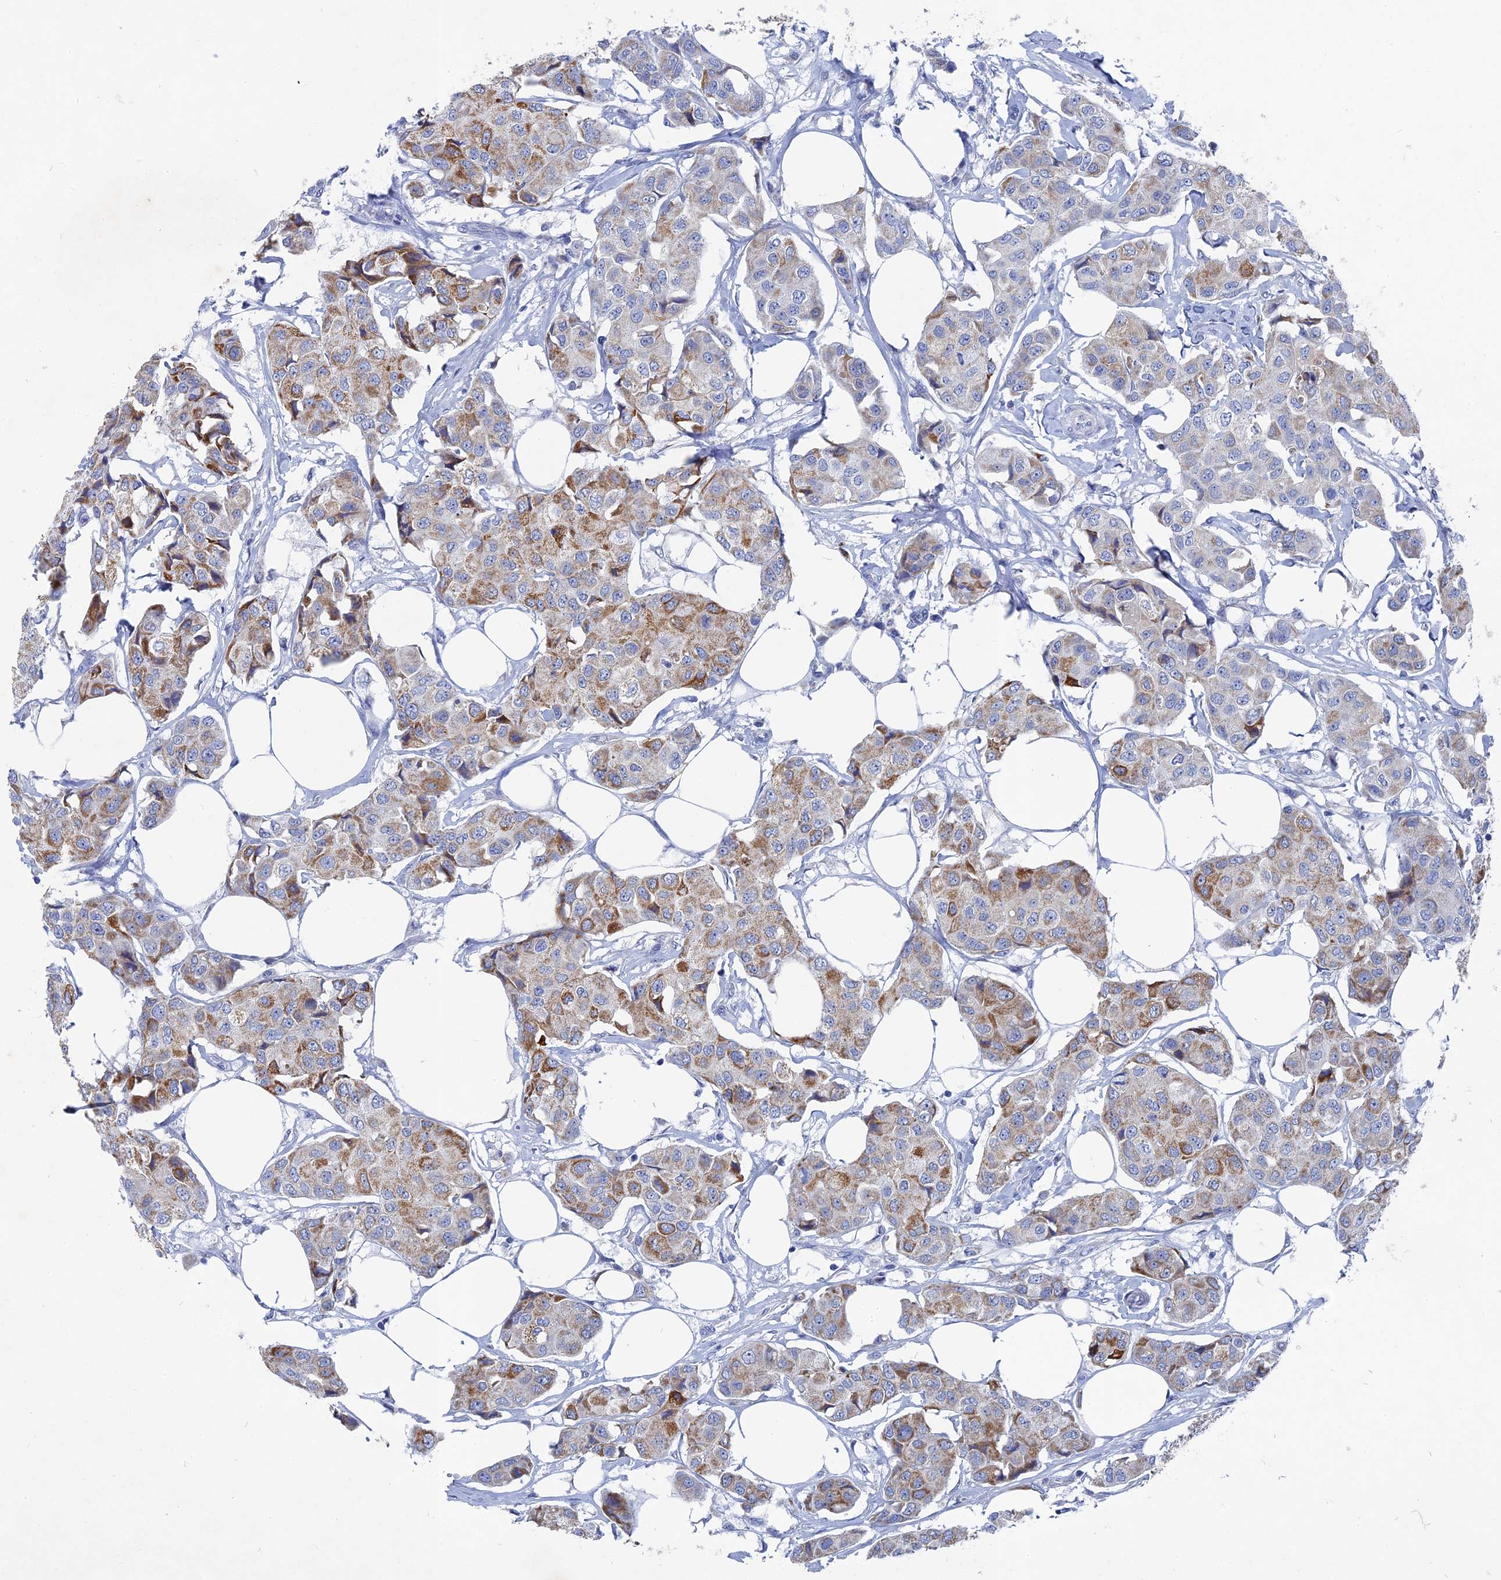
{"staining": {"intensity": "moderate", "quantity": "25%-75%", "location": "cytoplasmic/membranous"}, "tissue": "breast cancer", "cell_type": "Tumor cells", "image_type": "cancer", "snomed": [{"axis": "morphology", "description": "Duct carcinoma"}, {"axis": "topography", "description": "Breast"}], "caption": "There is medium levels of moderate cytoplasmic/membranous expression in tumor cells of breast cancer, as demonstrated by immunohistochemical staining (brown color).", "gene": "HIGD1A", "patient": {"sex": "female", "age": 80}}